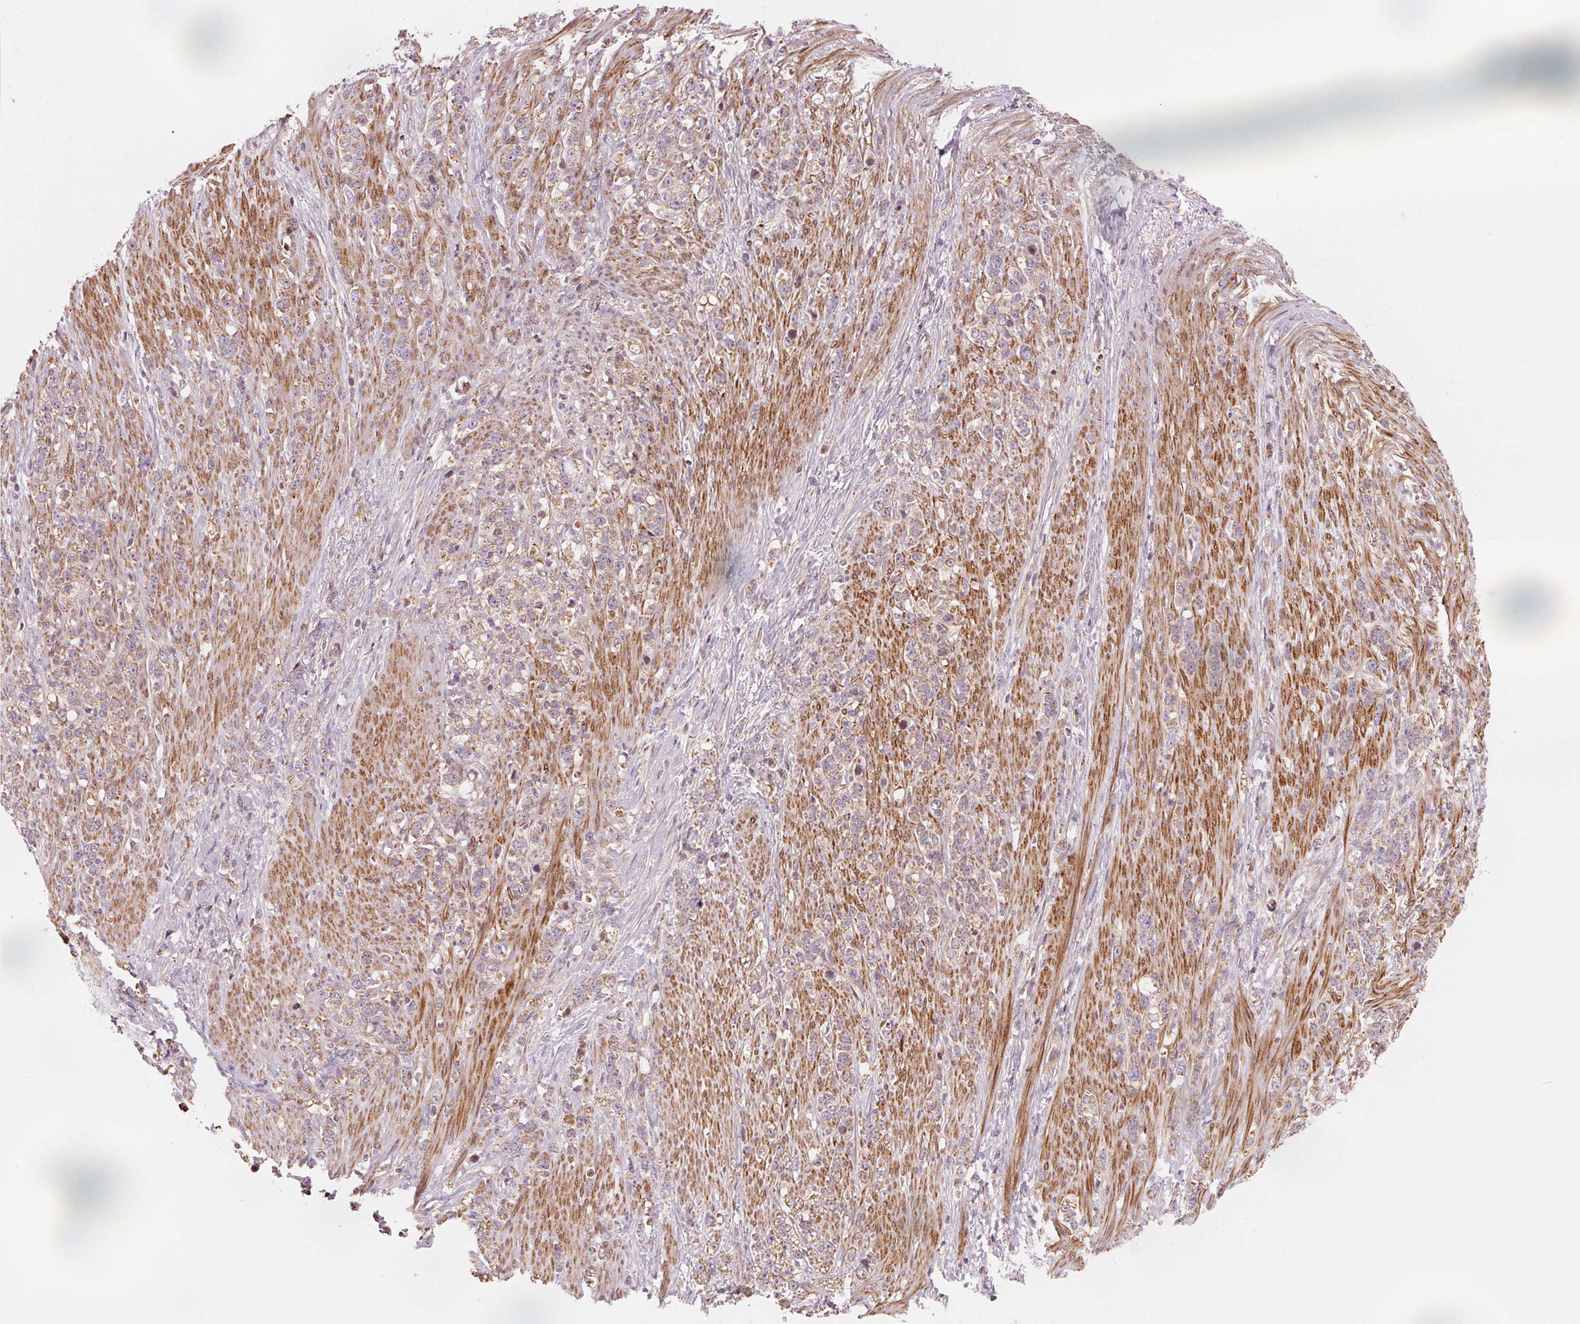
{"staining": {"intensity": "weak", "quantity": "25%-75%", "location": "cytoplasmic/membranous"}, "tissue": "stomach cancer", "cell_type": "Tumor cells", "image_type": "cancer", "snomed": [{"axis": "morphology", "description": "Adenocarcinoma, NOS"}, {"axis": "topography", "description": "Stomach, lower"}], "caption": "High-power microscopy captured an IHC micrograph of stomach cancer (adenocarcinoma), revealing weak cytoplasmic/membranous expression in about 25%-75% of tumor cells.", "gene": "ADAM33", "patient": {"sex": "male", "age": 88}}